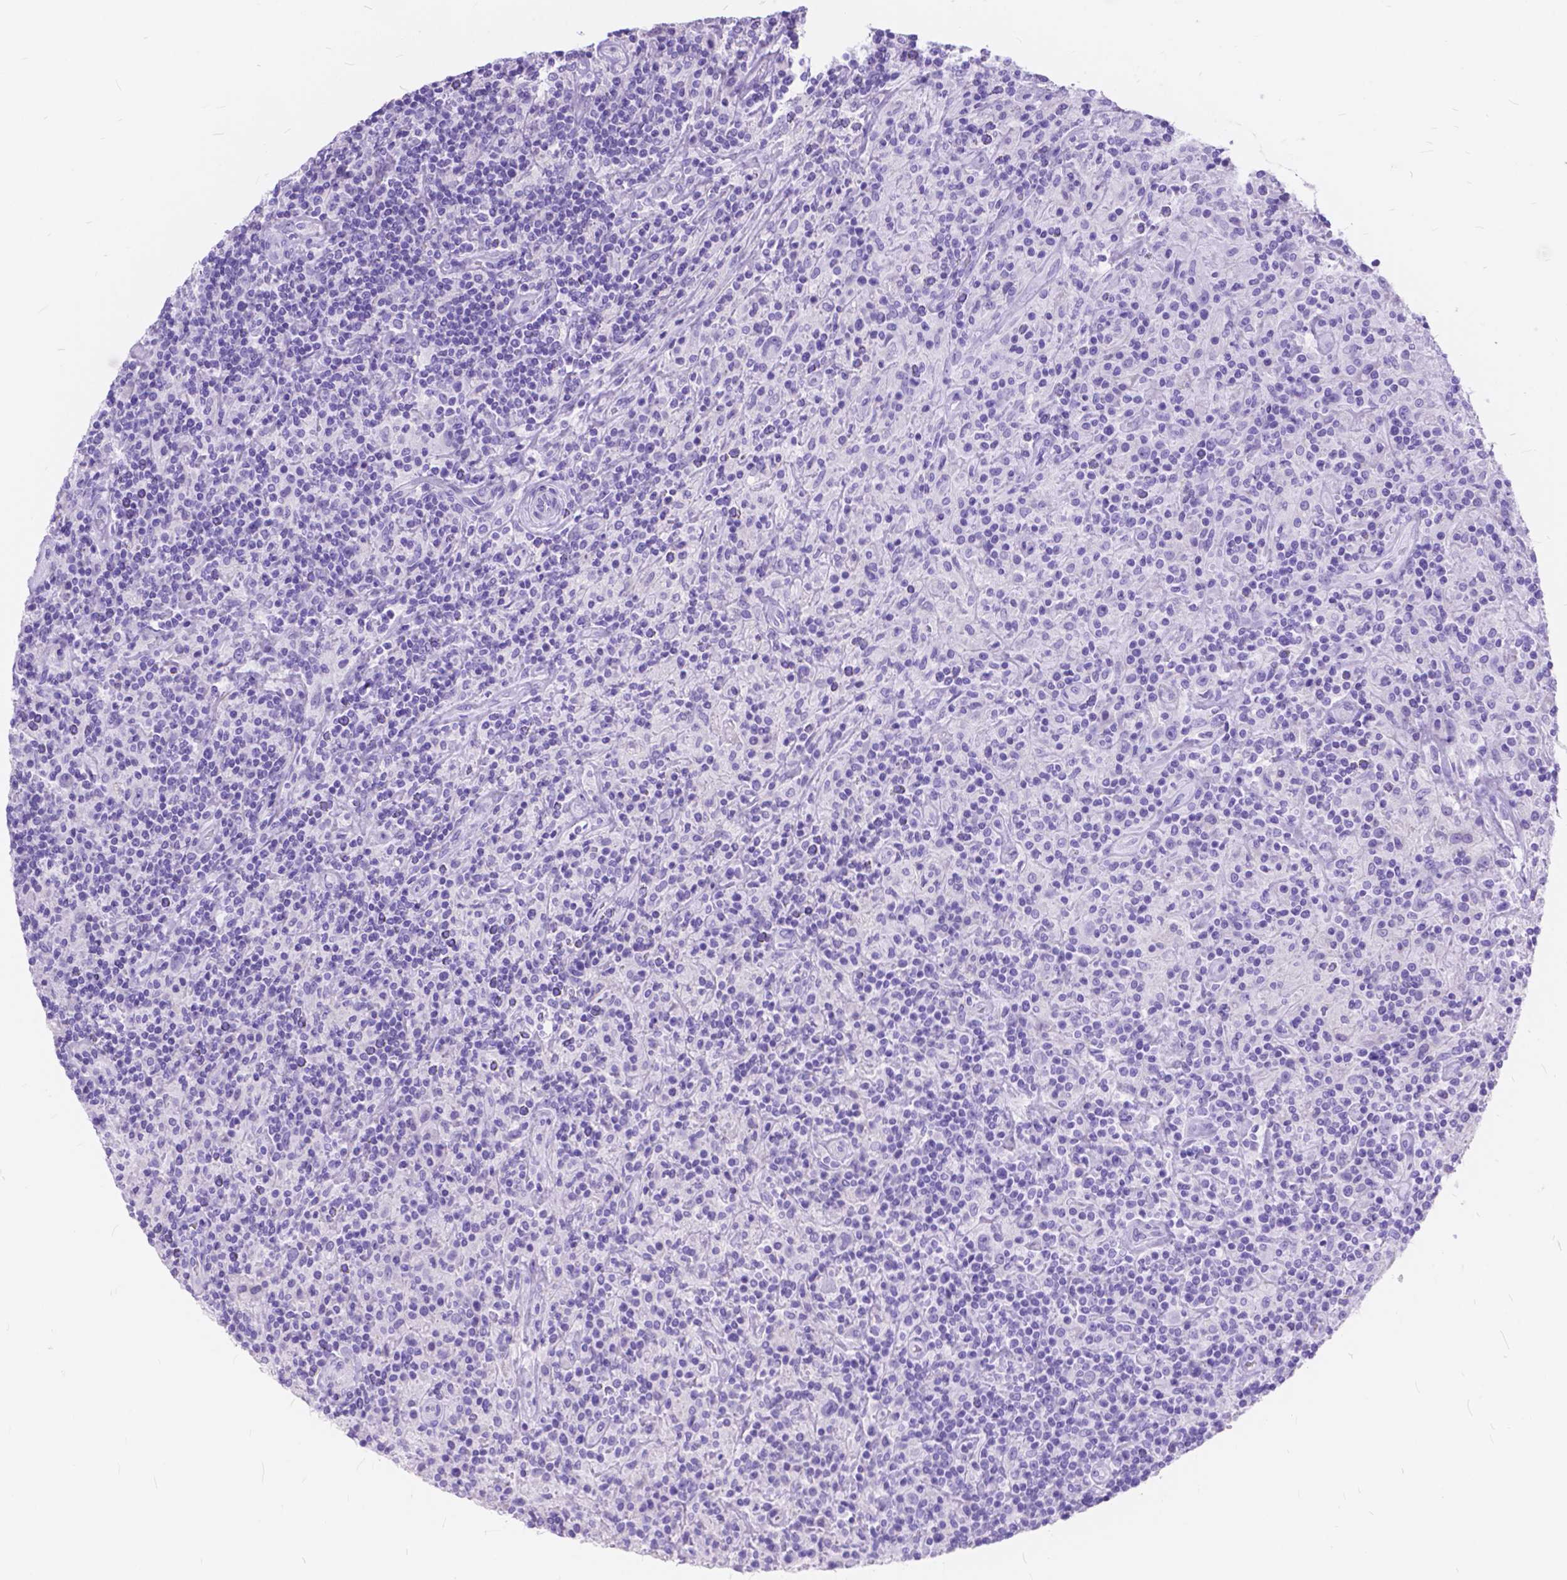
{"staining": {"intensity": "negative", "quantity": "none", "location": "none"}, "tissue": "lymphoma", "cell_type": "Tumor cells", "image_type": "cancer", "snomed": [{"axis": "morphology", "description": "Hodgkin's disease, NOS"}, {"axis": "topography", "description": "Lymph node"}], "caption": "Photomicrograph shows no protein expression in tumor cells of lymphoma tissue.", "gene": "FOXL2", "patient": {"sex": "male", "age": 70}}